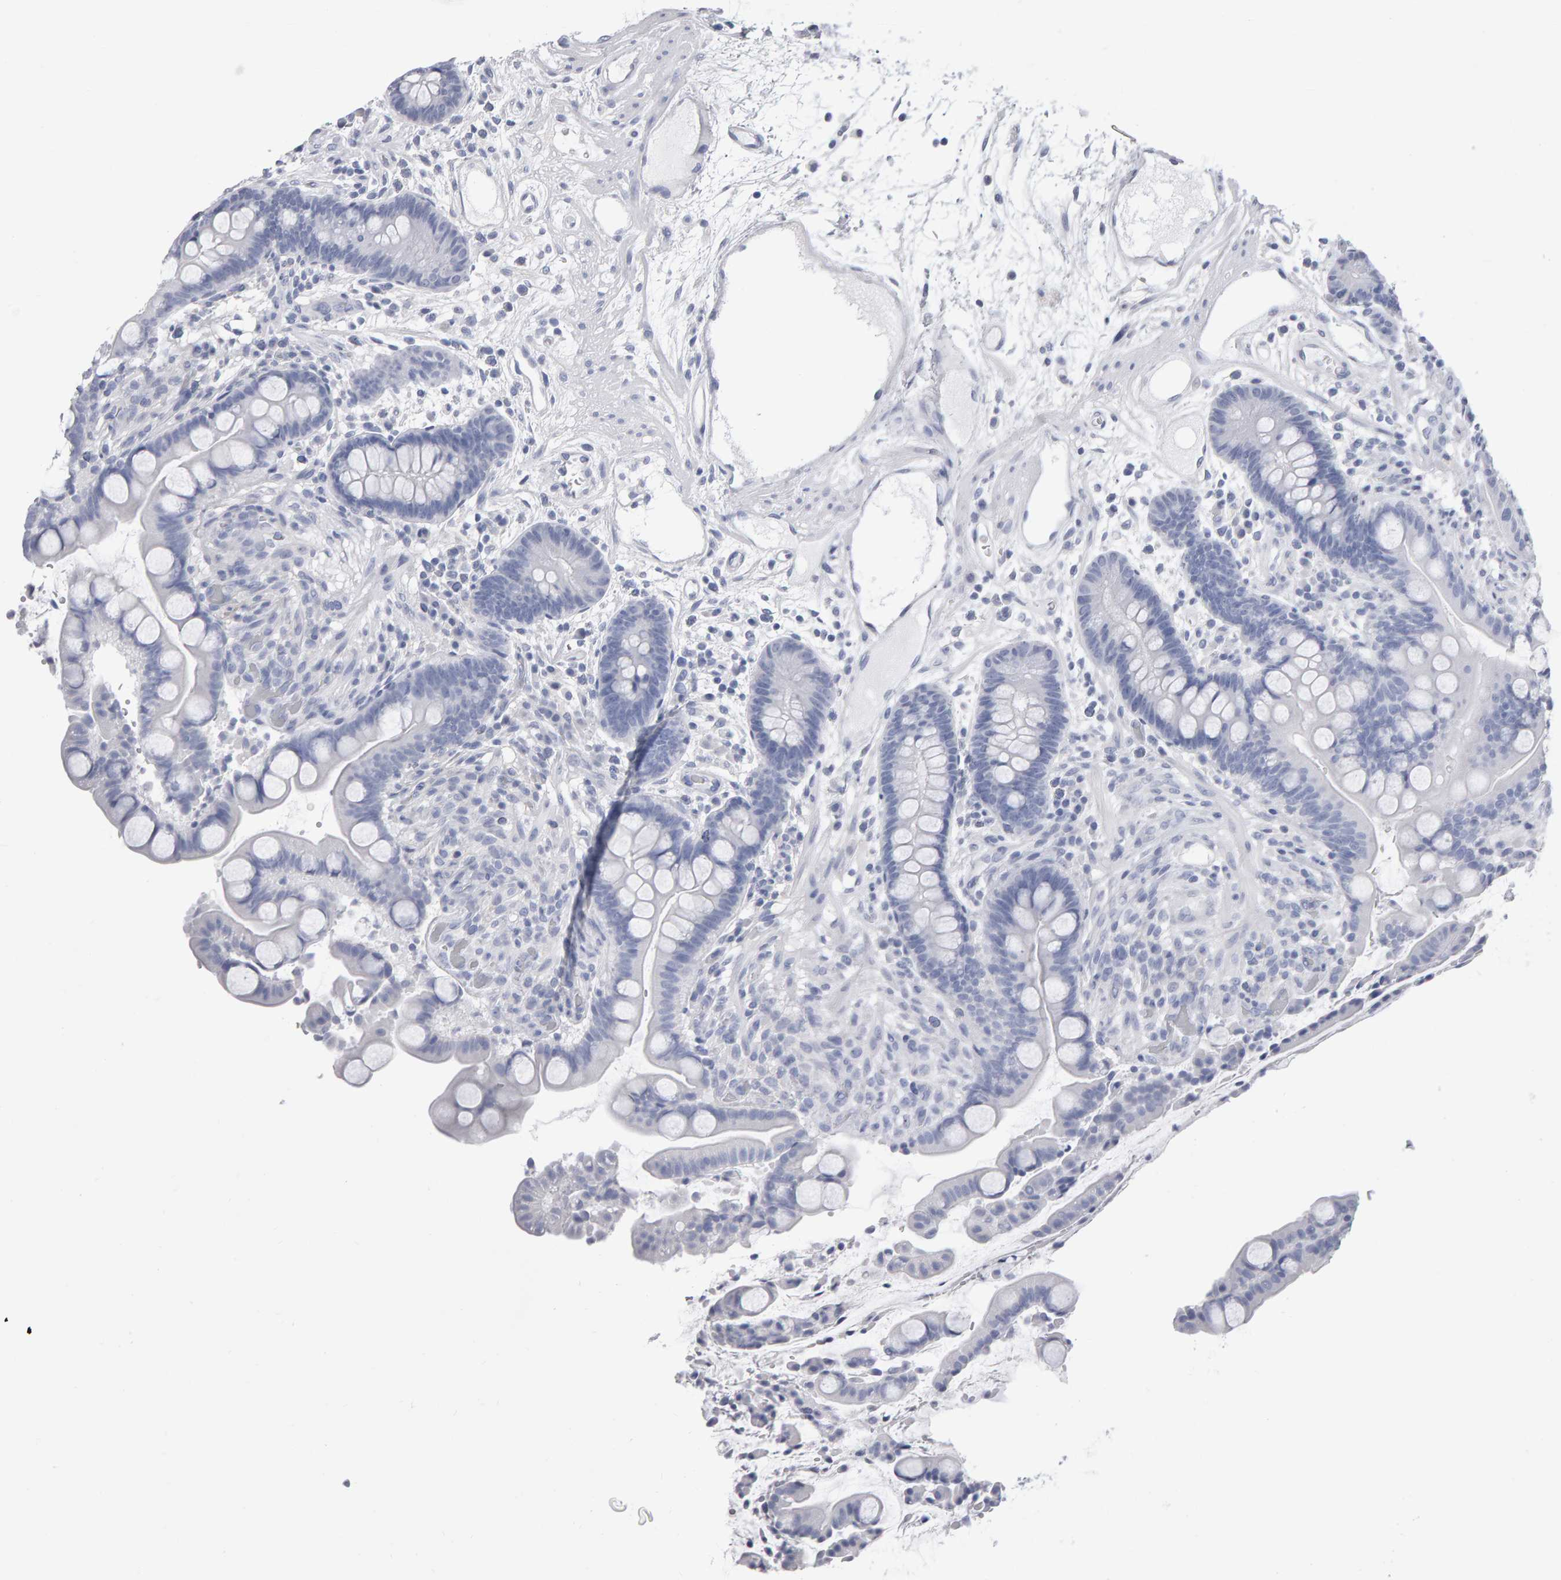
{"staining": {"intensity": "negative", "quantity": "none", "location": "none"}, "tissue": "colon", "cell_type": "Endothelial cells", "image_type": "normal", "snomed": [{"axis": "morphology", "description": "Normal tissue, NOS"}, {"axis": "topography", "description": "Colon"}], "caption": "Photomicrograph shows no protein staining in endothelial cells of normal colon. The staining was performed using DAB (3,3'-diaminobenzidine) to visualize the protein expression in brown, while the nuclei were stained in blue with hematoxylin (Magnification: 20x).", "gene": "NCDN", "patient": {"sex": "male", "age": 73}}